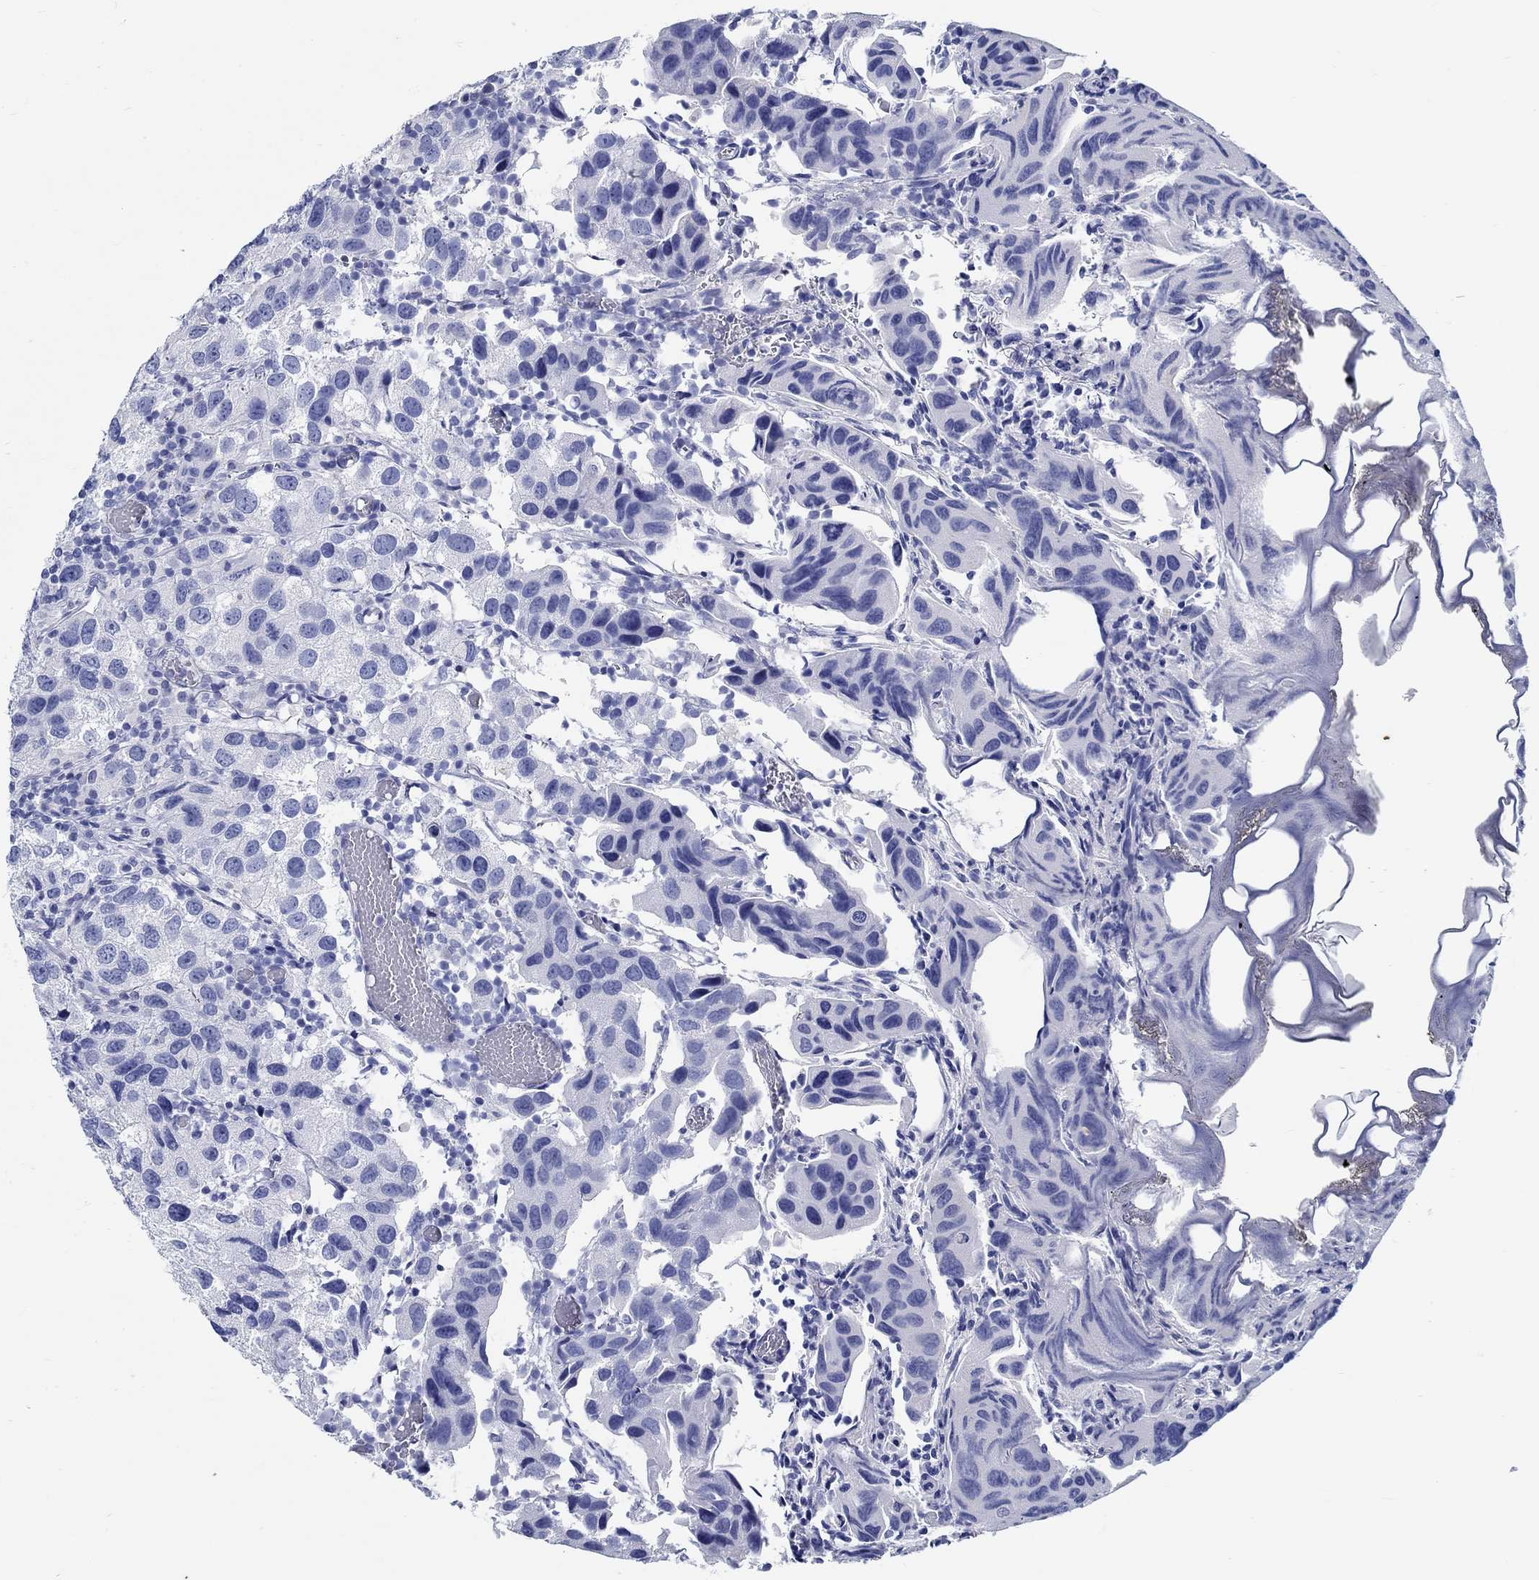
{"staining": {"intensity": "negative", "quantity": "none", "location": "none"}, "tissue": "urothelial cancer", "cell_type": "Tumor cells", "image_type": "cancer", "snomed": [{"axis": "morphology", "description": "Urothelial carcinoma, High grade"}, {"axis": "topography", "description": "Urinary bladder"}], "caption": "Urothelial cancer stained for a protein using IHC demonstrates no positivity tumor cells.", "gene": "FBXO2", "patient": {"sex": "male", "age": 79}}